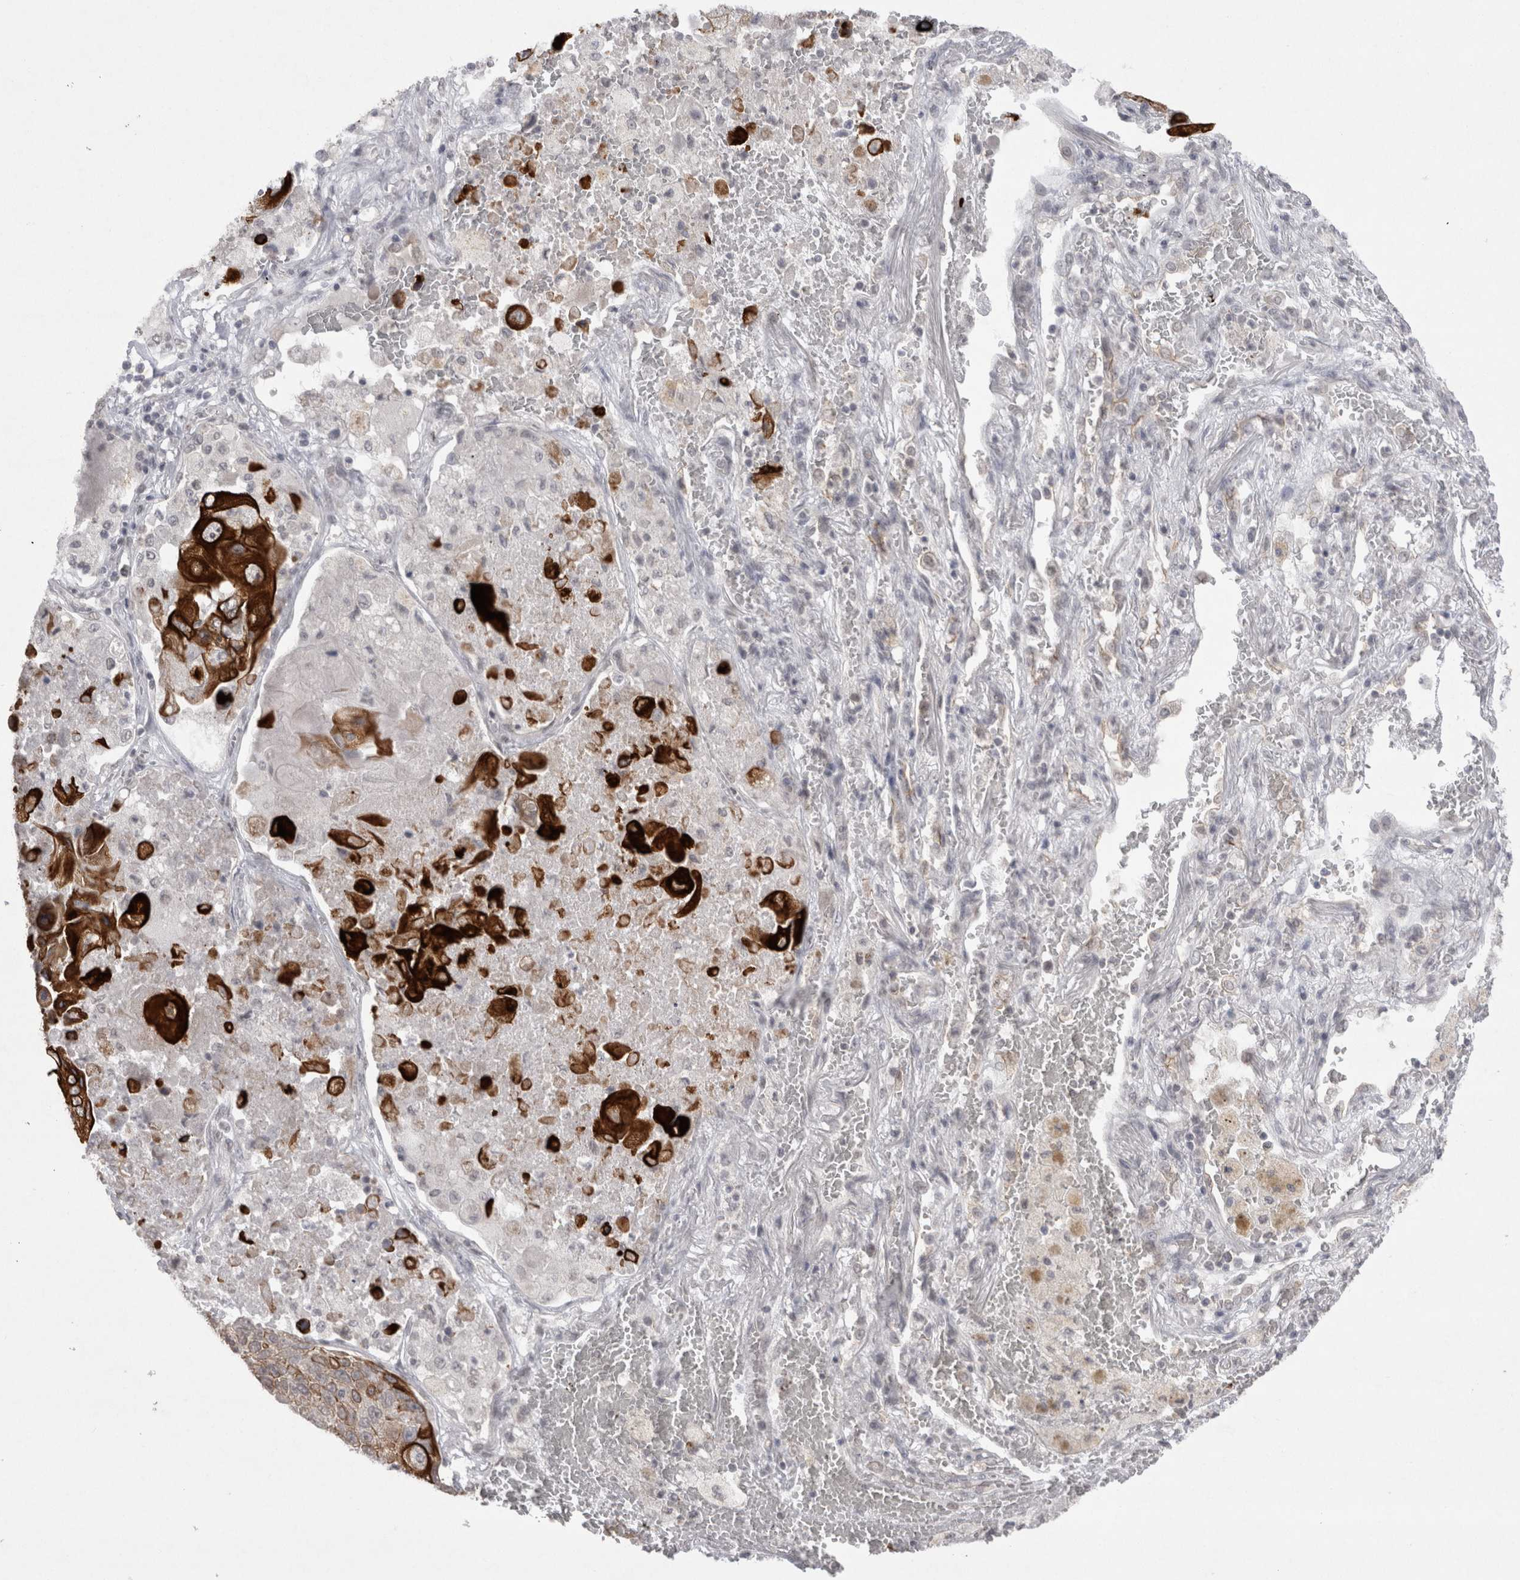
{"staining": {"intensity": "strong", "quantity": "25%-75%", "location": "cytoplasmic/membranous"}, "tissue": "lung cancer", "cell_type": "Tumor cells", "image_type": "cancer", "snomed": [{"axis": "morphology", "description": "Squamous cell carcinoma, NOS"}, {"axis": "topography", "description": "Lung"}], "caption": "Brown immunohistochemical staining in human lung squamous cell carcinoma demonstrates strong cytoplasmic/membranous positivity in about 25%-75% of tumor cells.", "gene": "DDX4", "patient": {"sex": "male", "age": 61}}